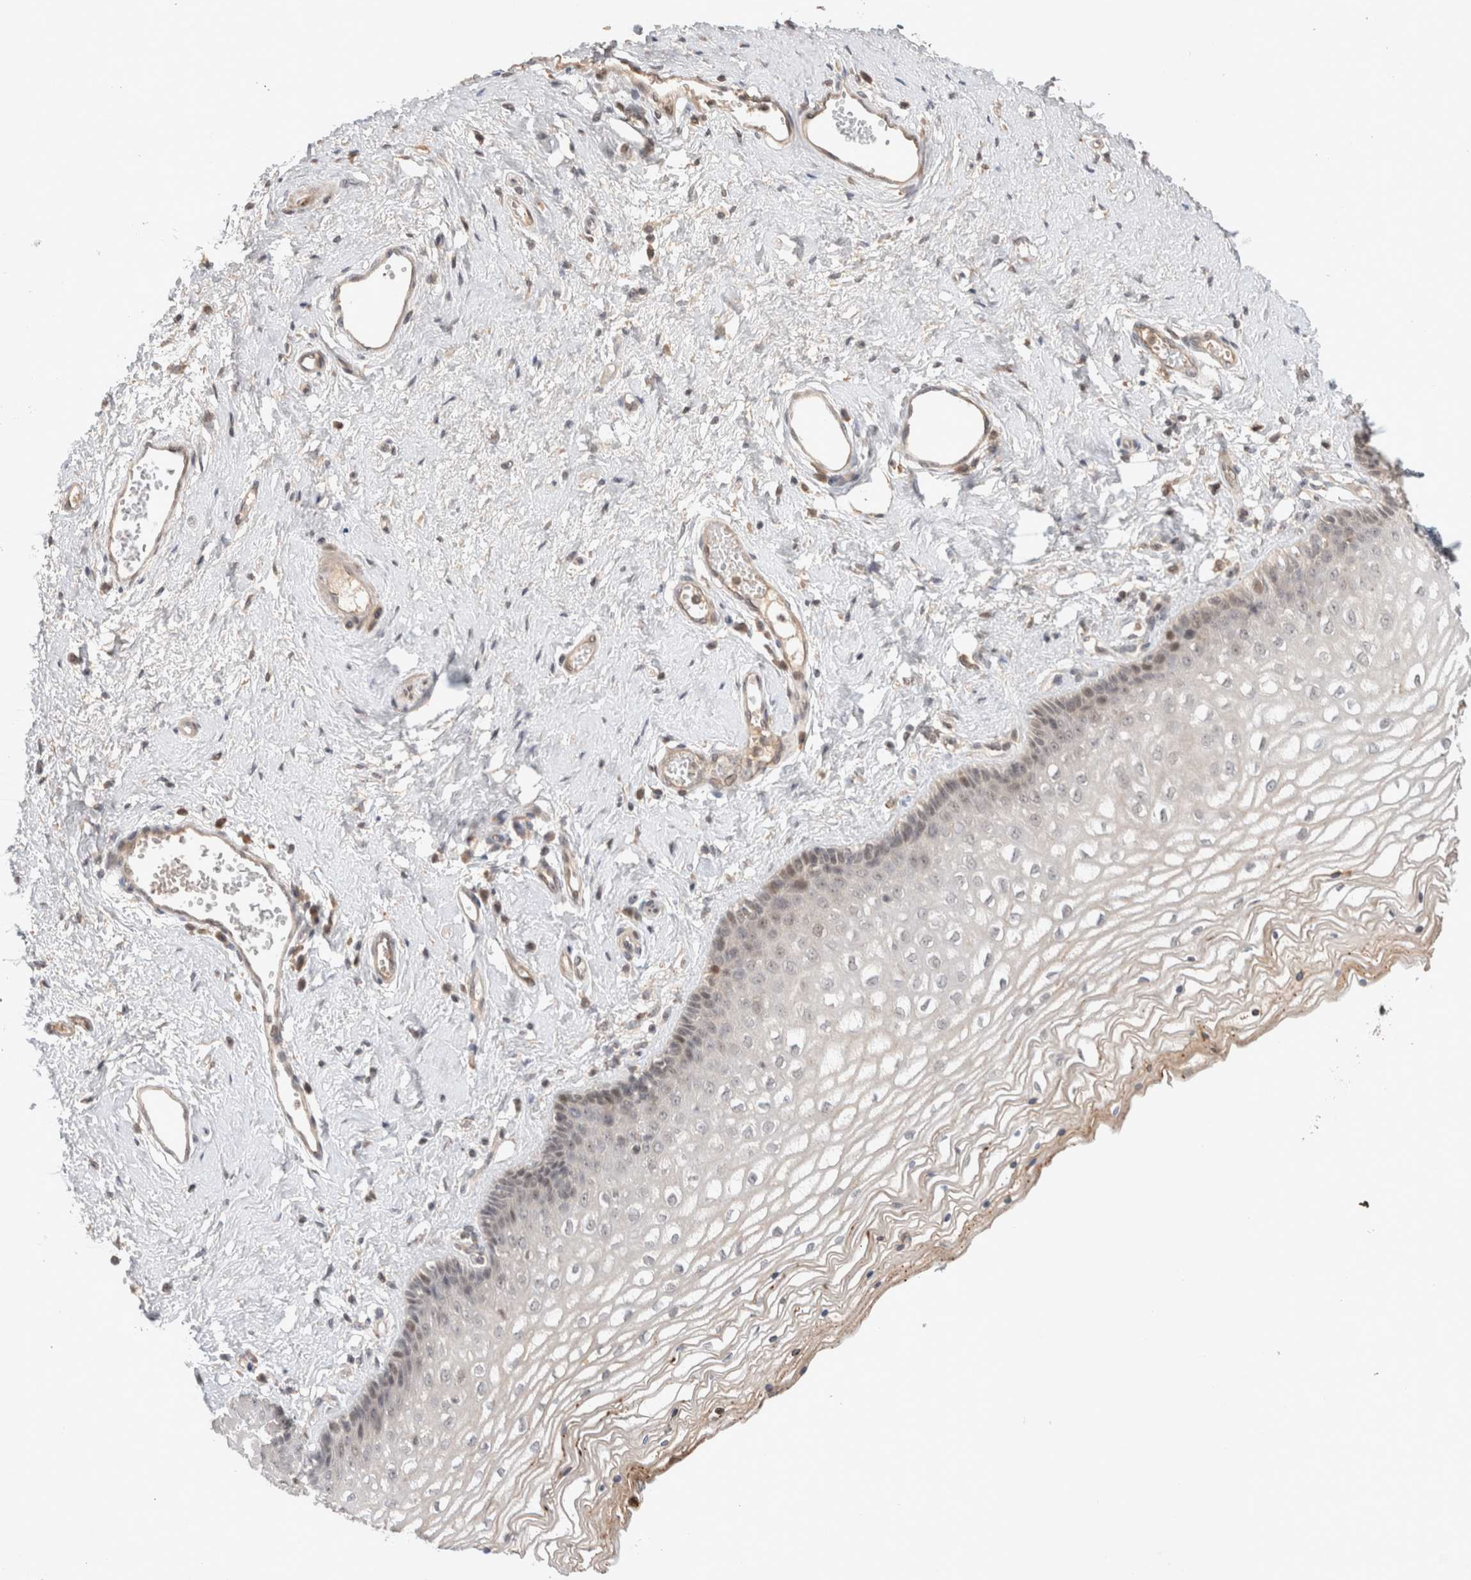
{"staining": {"intensity": "weak", "quantity": "<25%", "location": "cytoplasmic/membranous"}, "tissue": "vagina", "cell_type": "Squamous epithelial cells", "image_type": "normal", "snomed": [{"axis": "morphology", "description": "Normal tissue, NOS"}, {"axis": "topography", "description": "Vagina"}], "caption": "This image is of unremarkable vagina stained with immunohistochemistry (IHC) to label a protein in brown with the nuclei are counter-stained blue. There is no staining in squamous epithelial cells. Nuclei are stained in blue.", "gene": "SYDE2", "patient": {"sex": "female", "age": 46}}